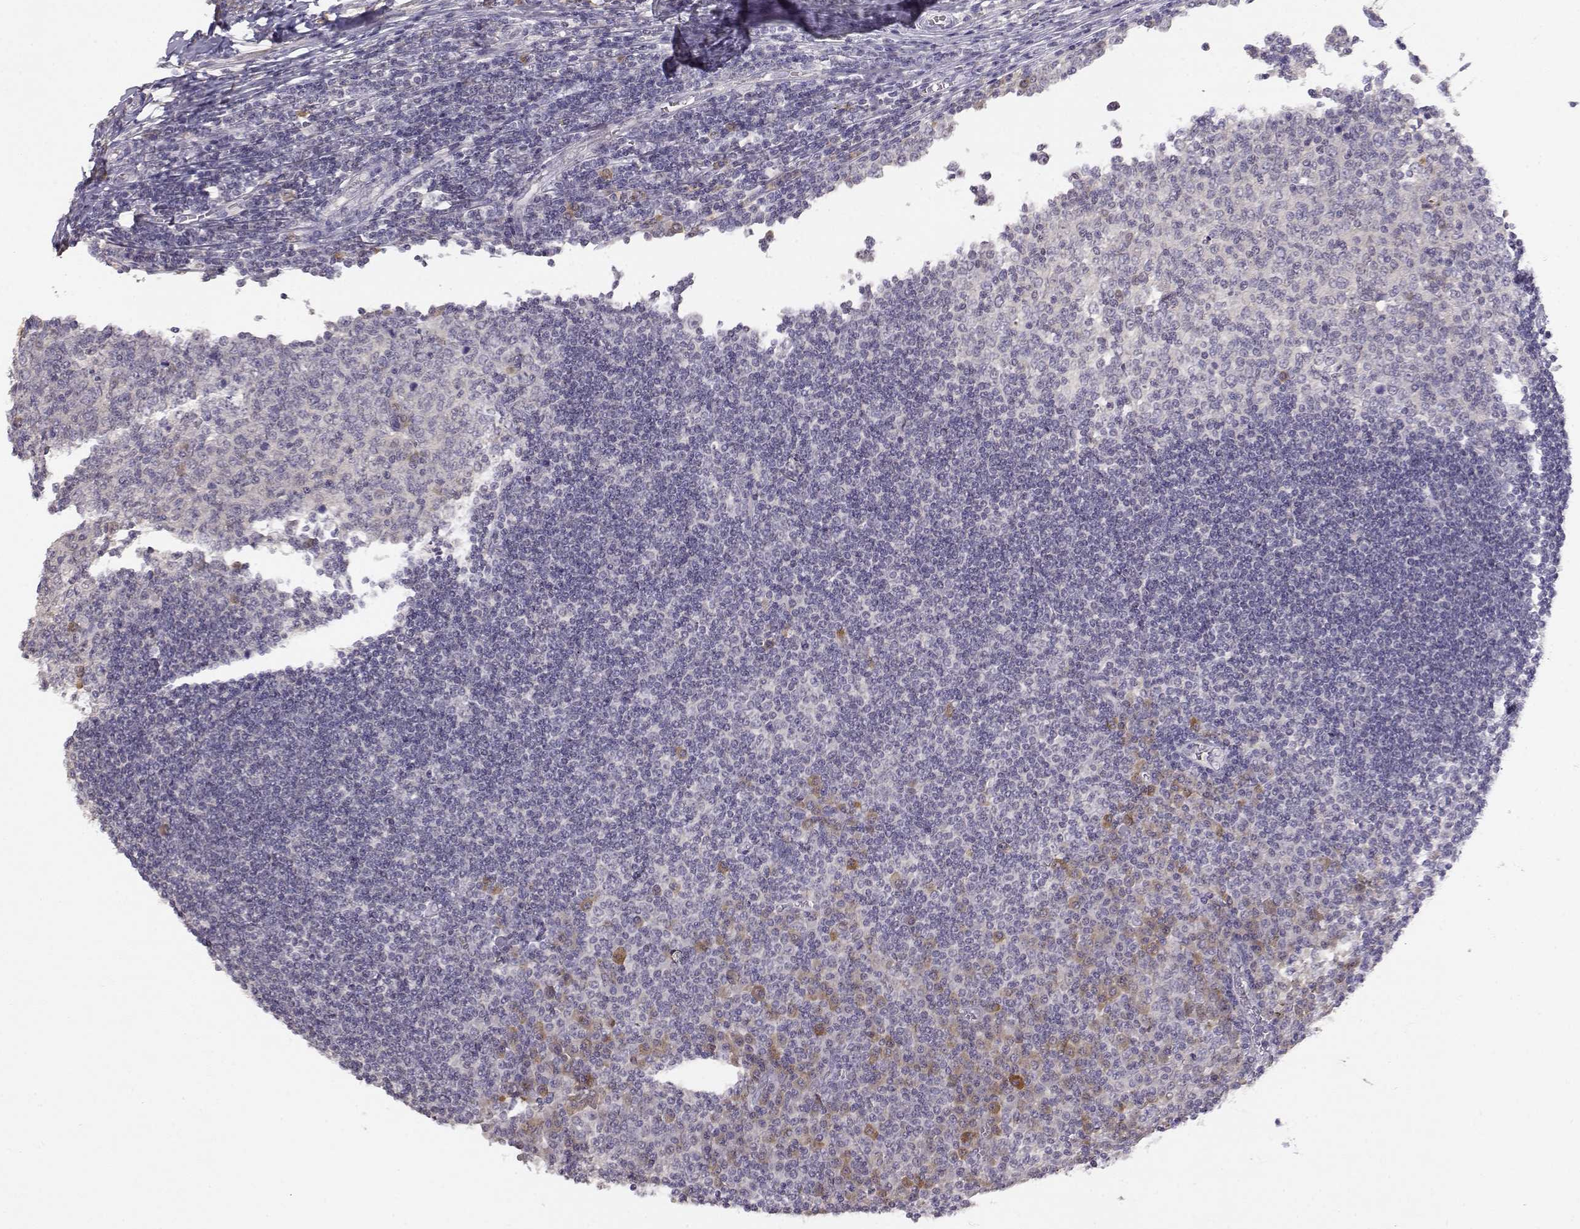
{"staining": {"intensity": "weak", "quantity": "<25%", "location": "cytoplasmic/membranous"}, "tissue": "tonsil", "cell_type": "Germinal center cells", "image_type": "normal", "snomed": [{"axis": "morphology", "description": "Normal tissue, NOS"}, {"axis": "topography", "description": "Tonsil"}], "caption": "Photomicrograph shows no significant protein expression in germinal center cells of normal tonsil. (DAB IHC with hematoxylin counter stain).", "gene": "TACR1", "patient": {"sex": "female", "age": 12}}